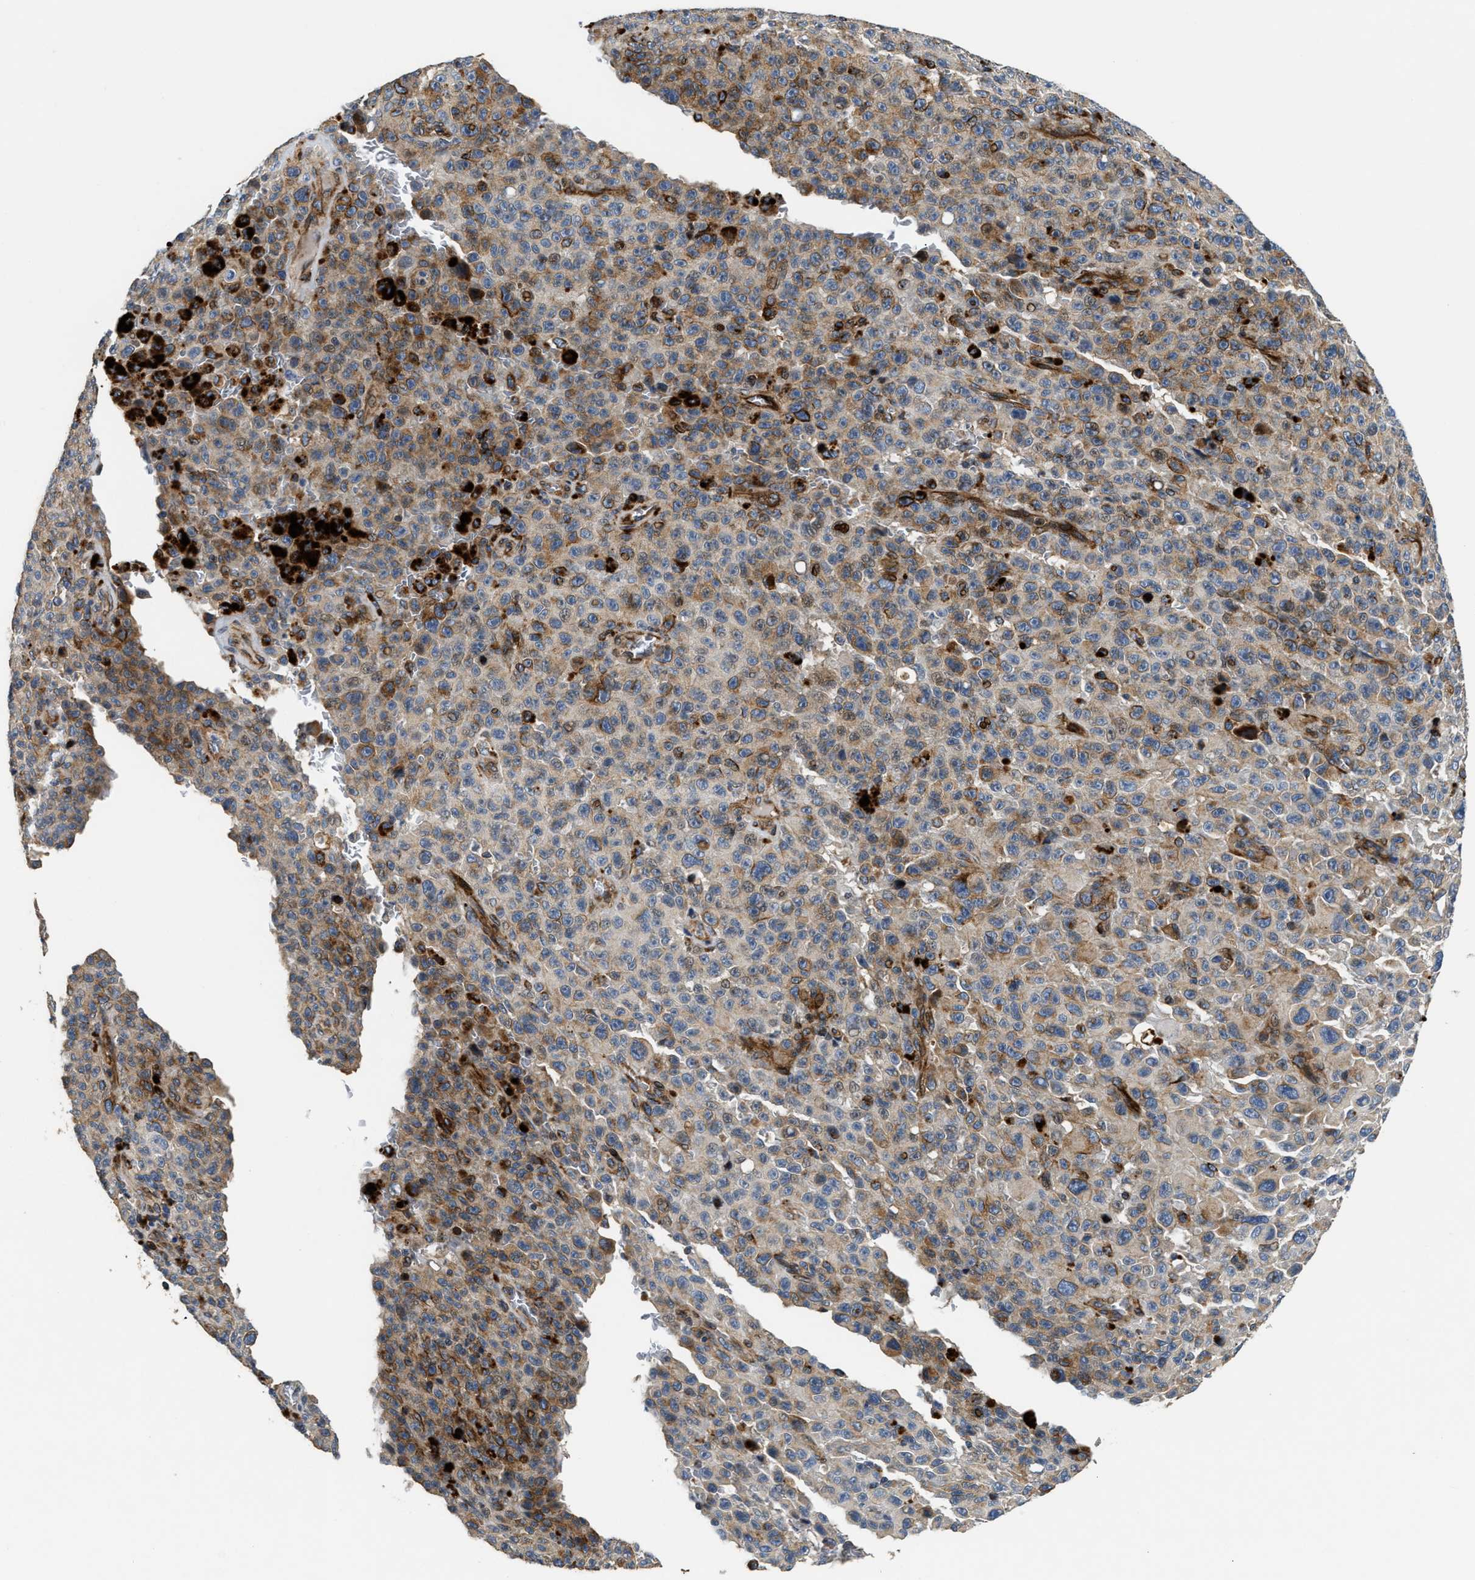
{"staining": {"intensity": "moderate", "quantity": "<25%", "location": "cytoplasmic/membranous"}, "tissue": "melanoma", "cell_type": "Tumor cells", "image_type": "cancer", "snomed": [{"axis": "morphology", "description": "Malignant melanoma, NOS"}, {"axis": "topography", "description": "Skin"}], "caption": "Protein staining demonstrates moderate cytoplasmic/membranous staining in approximately <25% of tumor cells in malignant melanoma.", "gene": "IL17RC", "patient": {"sex": "female", "age": 82}}